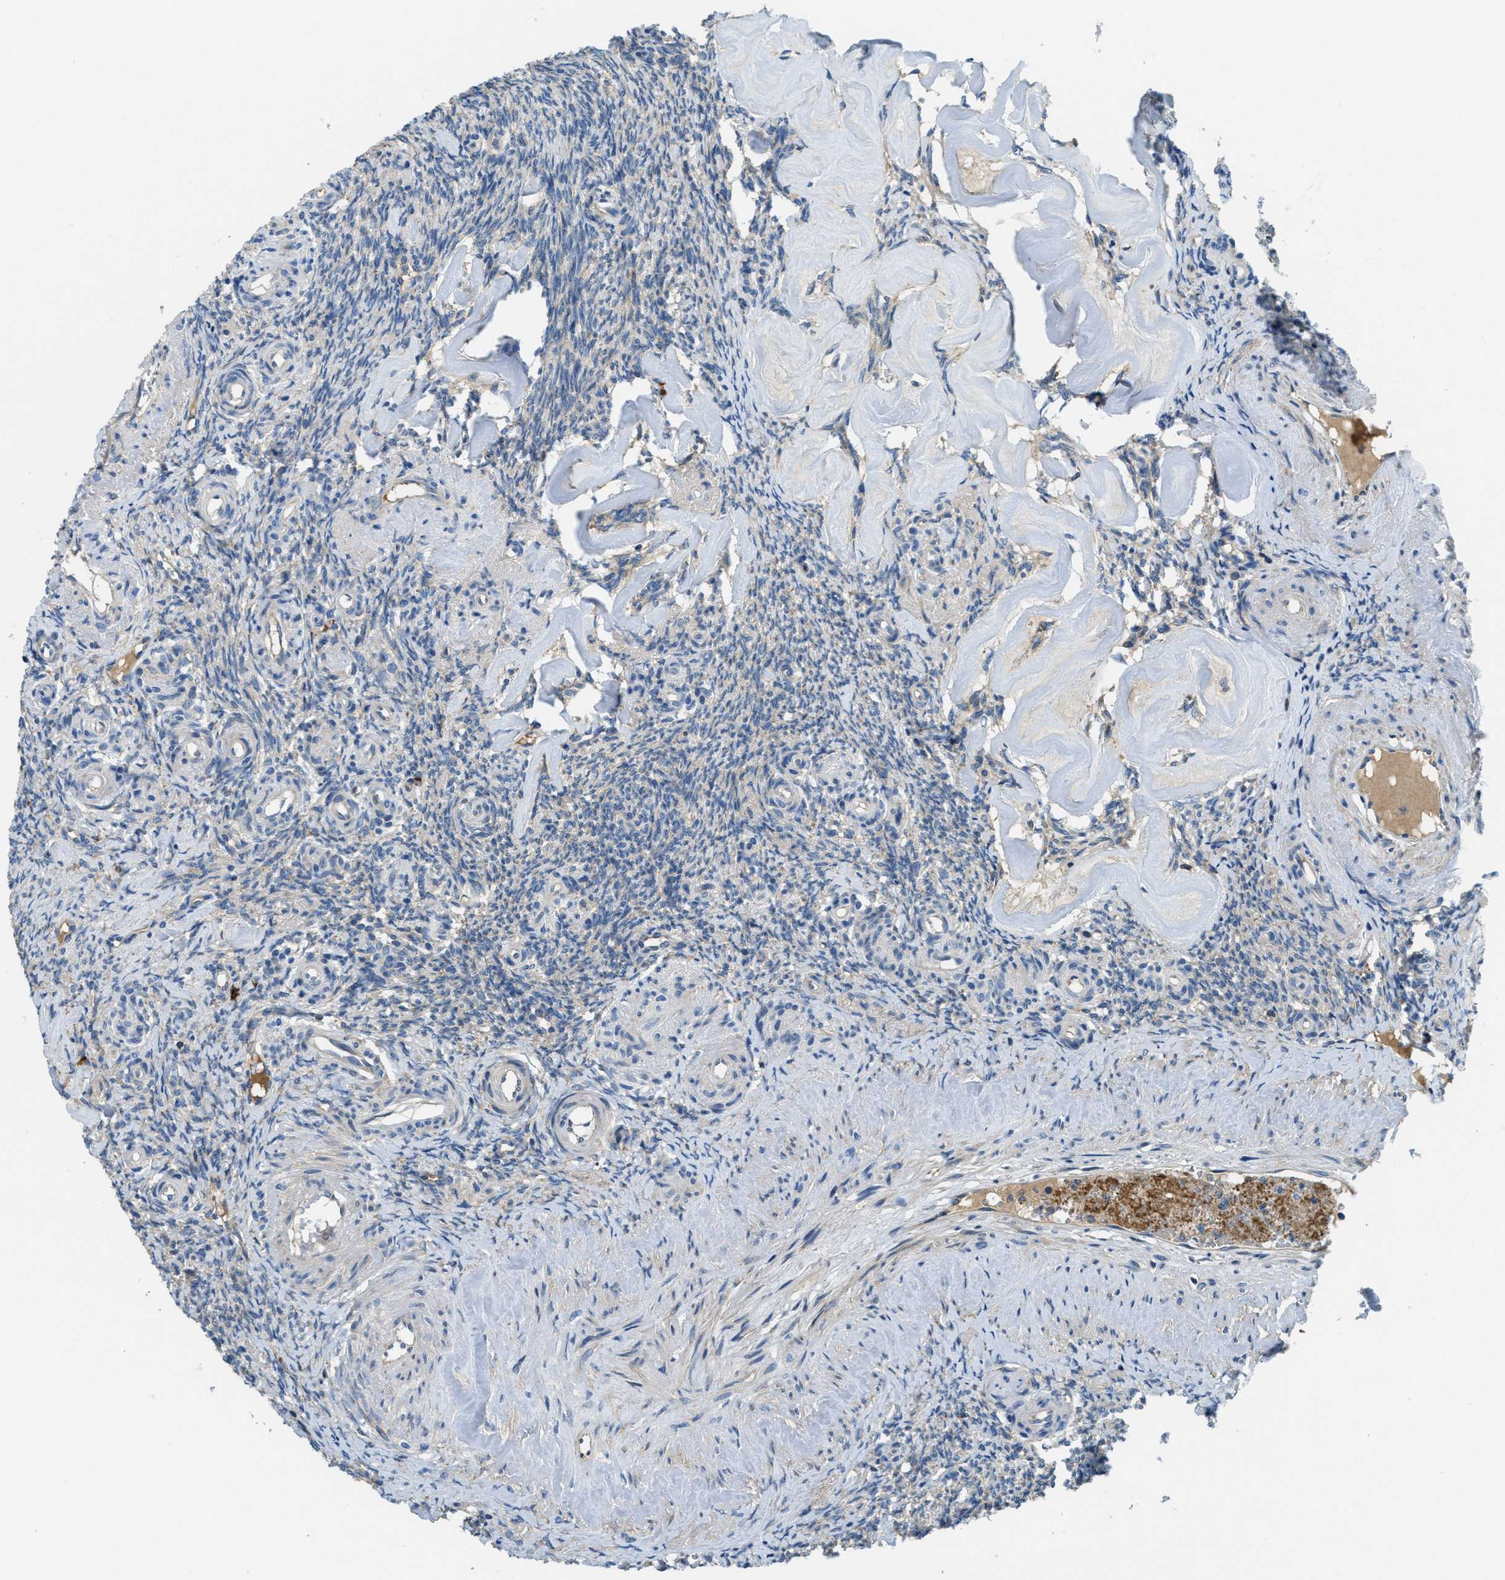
{"staining": {"intensity": "weak", "quantity": "<25%", "location": "cytoplasmic/membranous"}, "tissue": "ovary", "cell_type": "Ovarian stroma cells", "image_type": "normal", "snomed": [{"axis": "morphology", "description": "Normal tissue, NOS"}, {"axis": "topography", "description": "Ovary"}], "caption": "Ovarian stroma cells are negative for protein expression in benign human ovary. The staining was performed using DAB (3,3'-diaminobenzidine) to visualize the protein expression in brown, while the nuclei were stained in blue with hematoxylin (Magnification: 20x).", "gene": "SSR1", "patient": {"sex": "female", "age": 41}}